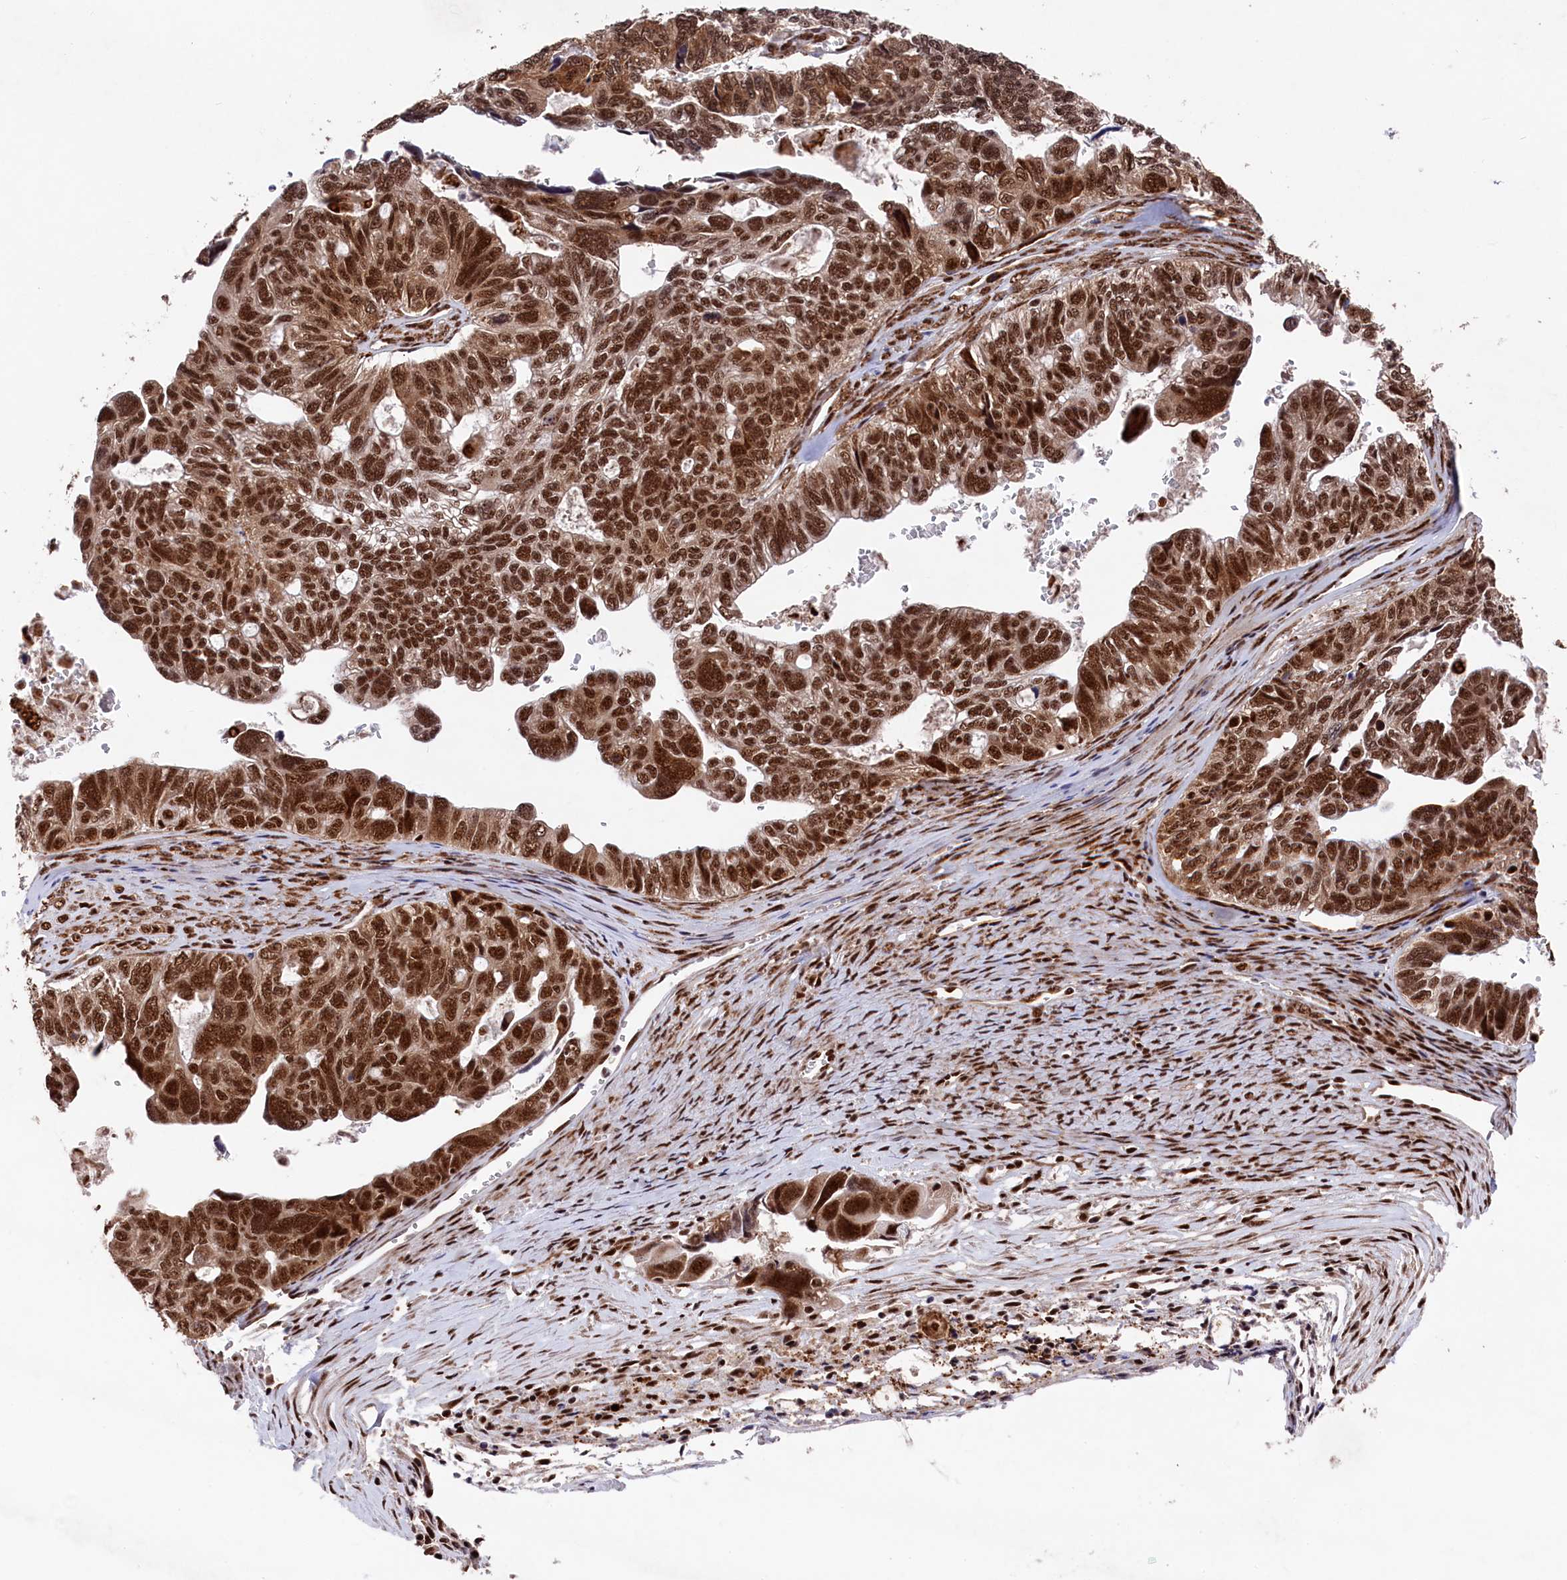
{"staining": {"intensity": "strong", "quantity": ">75%", "location": "cytoplasmic/membranous,nuclear"}, "tissue": "ovarian cancer", "cell_type": "Tumor cells", "image_type": "cancer", "snomed": [{"axis": "morphology", "description": "Cystadenocarcinoma, serous, NOS"}, {"axis": "topography", "description": "Ovary"}], "caption": "Human ovarian cancer (serous cystadenocarcinoma) stained for a protein (brown) demonstrates strong cytoplasmic/membranous and nuclear positive expression in approximately >75% of tumor cells.", "gene": "PRPF31", "patient": {"sex": "female", "age": 79}}